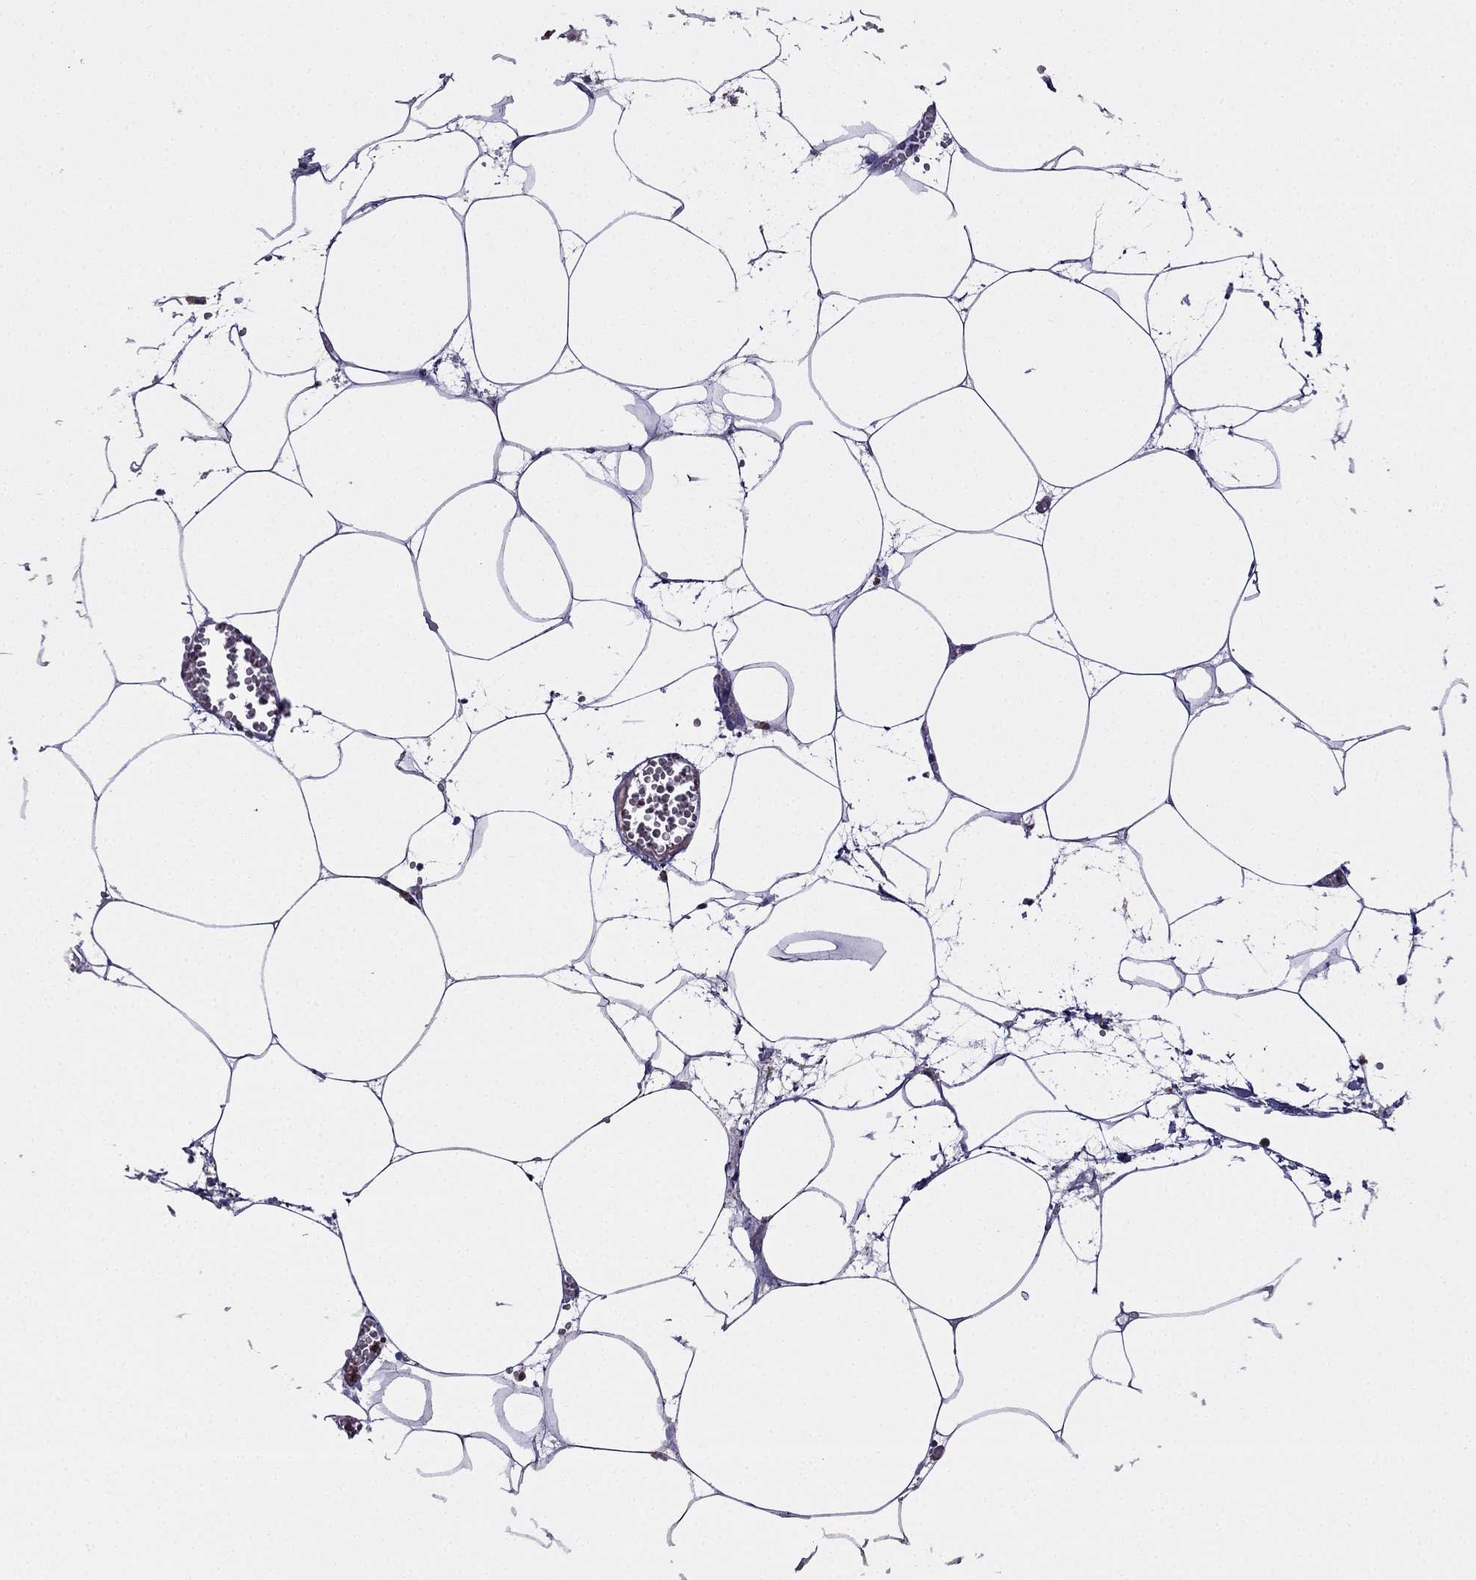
{"staining": {"intensity": "negative", "quantity": "none", "location": "none"}, "tissue": "adipose tissue", "cell_type": "Adipocytes", "image_type": "normal", "snomed": [{"axis": "morphology", "description": "Normal tissue, NOS"}, {"axis": "topography", "description": "Adipose tissue"}, {"axis": "topography", "description": "Pancreas"}, {"axis": "topography", "description": "Peripheral nerve tissue"}], "caption": "This is an immunohistochemistry micrograph of unremarkable adipose tissue. There is no expression in adipocytes.", "gene": "CDHR4", "patient": {"sex": "female", "age": 58}}